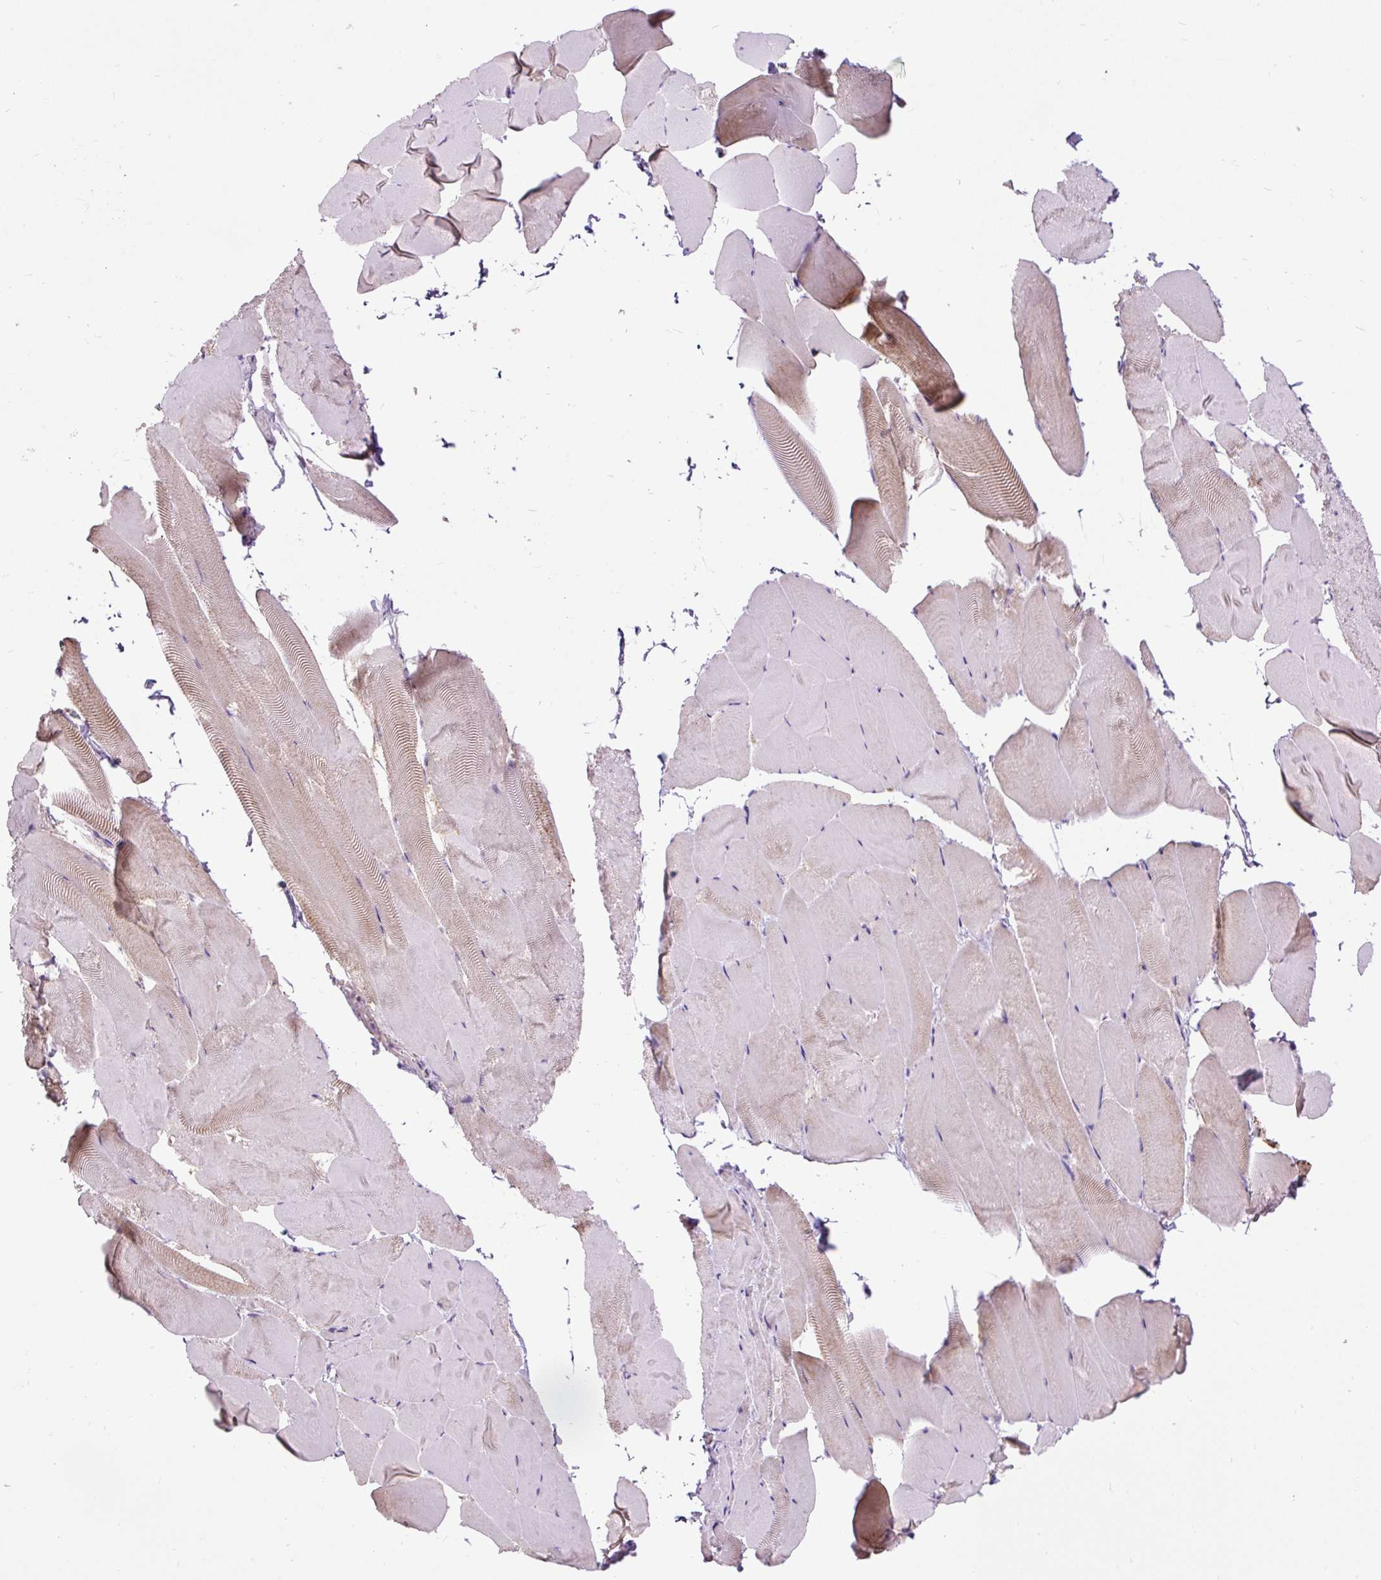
{"staining": {"intensity": "weak", "quantity": "<25%", "location": "cytoplasmic/membranous"}, "tissue": "skeletal muscle", "cell_type": "Myocytes", "image_type": "normal", "snomed": [{"axis": "morphology", "description": "Normal tissue, NOS"}, {"axis": "topography", "description": "Skeletal muscle"}], "caption": "The micrograph reveals no significant expression in myocytes of skeletal muscle.", "gene": "TM2D3", "patient": {"sex": "female", "age": 64}}